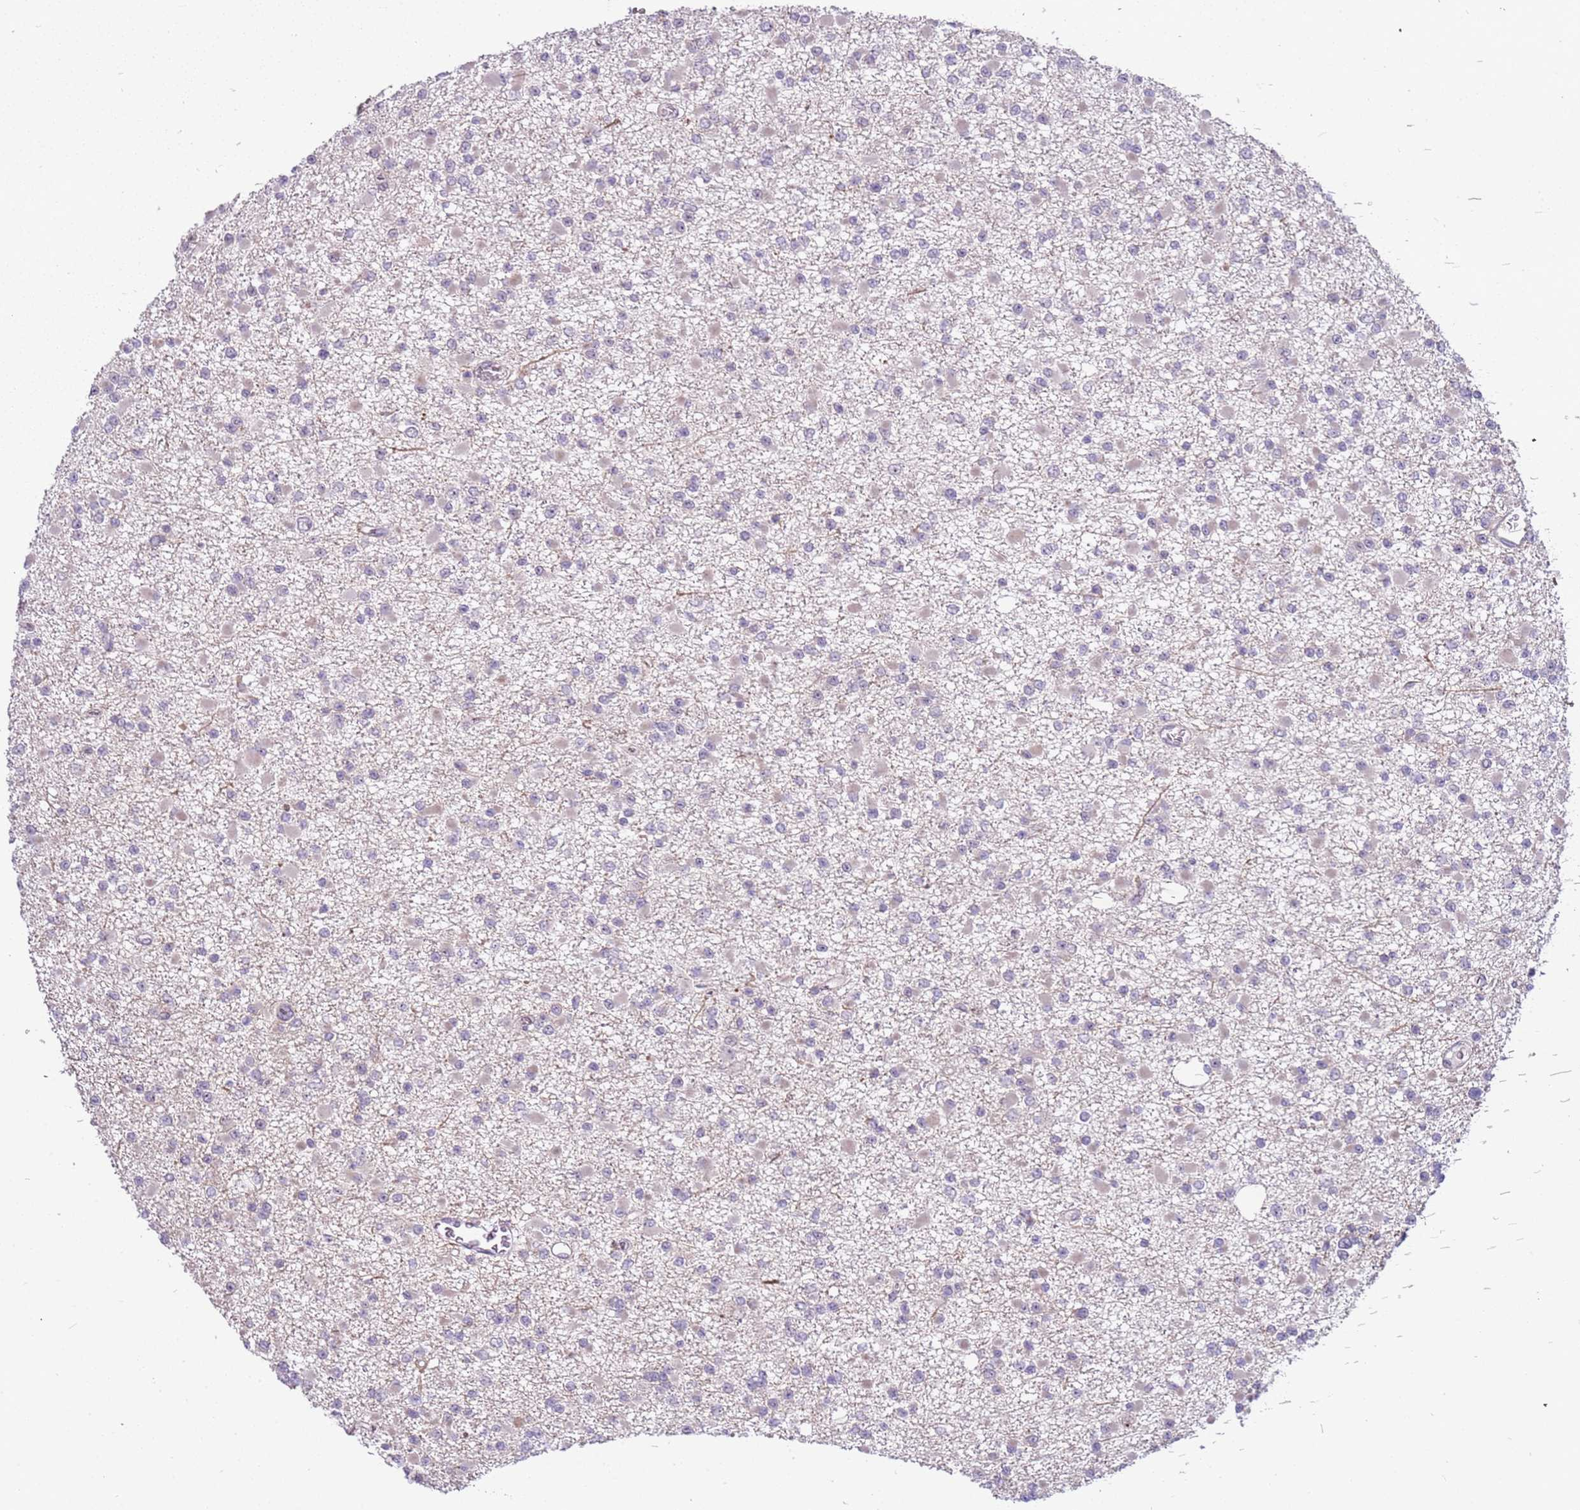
{"staining": {"intensity": "negative", "quantity": "none", "location": "none"}, "tissue": "glioma", "cell_type": "Tumor cells", "image_type": "cancer", "snomed": [{"axis": "morphology", "description": "Glioma, malignant, Low grade"}, {"axis": "topography", "description": "Brain"}], "caption": "DAB immunohistochemical staining of human glioma exhibits no significant staining in tumor cells.", "gene": "UCMA", "patient": {"sex": "female", "age": 22}}